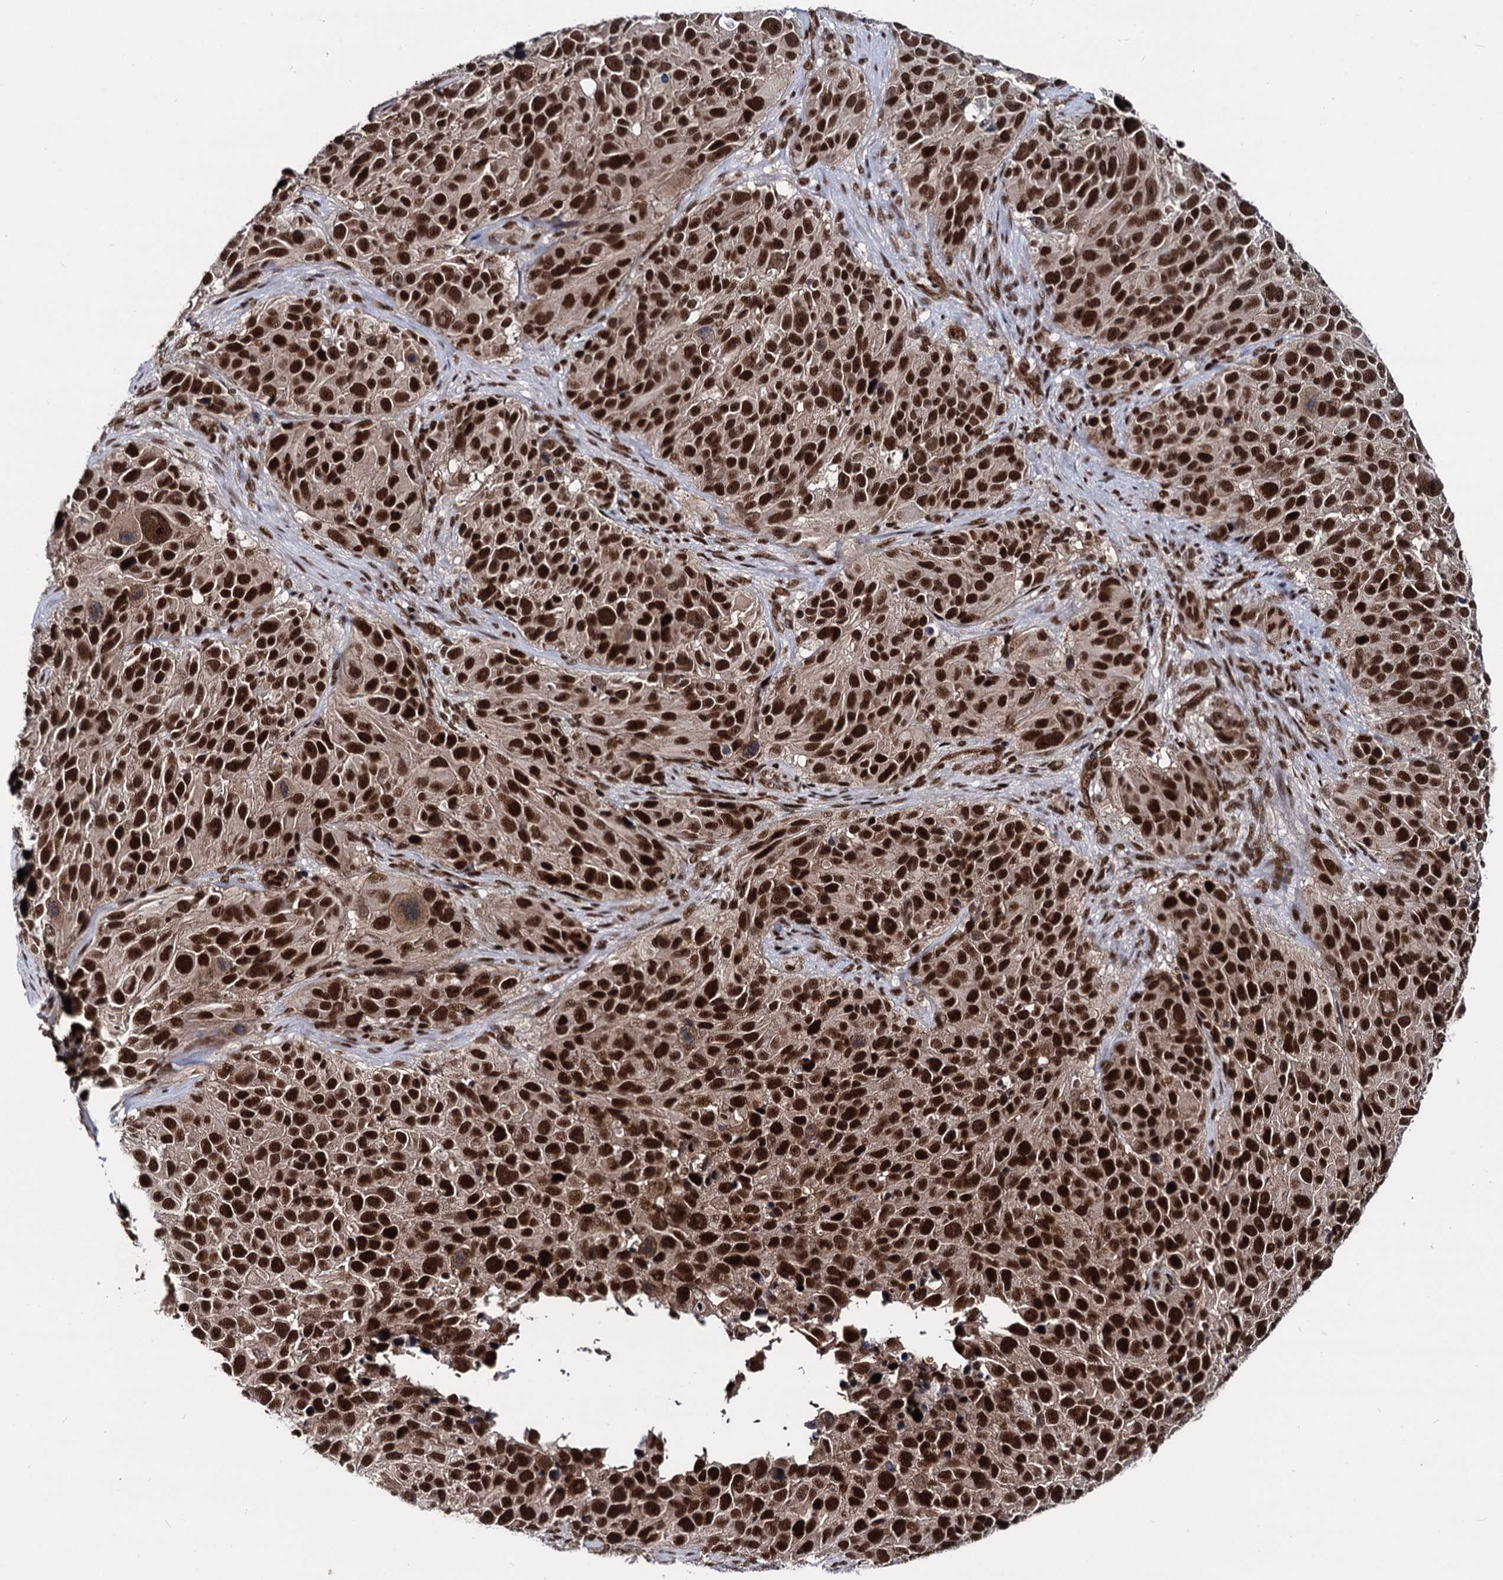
{"staining": {"intensity": "strong", "quantity": ">75%", "location": "nuclear"}, "tissue": "melanoma", "cell_type": "Tumor cells", "image_type": "cancer", "snomed": [{"axis": "morphology", "description": "Malignant melanoma, NOS"}, {"axis": "topography", "description": "Skin"}], "caption": "Immunohistochemistry (IHC) histopathology image of malignant melanoma stained for a protein (brown), which demonstrates high levels of strong nuclear expression in approximately >75% of tumor cells.", "gene": "GALNT11", "patient": {"sex": "male", "age": 84}}